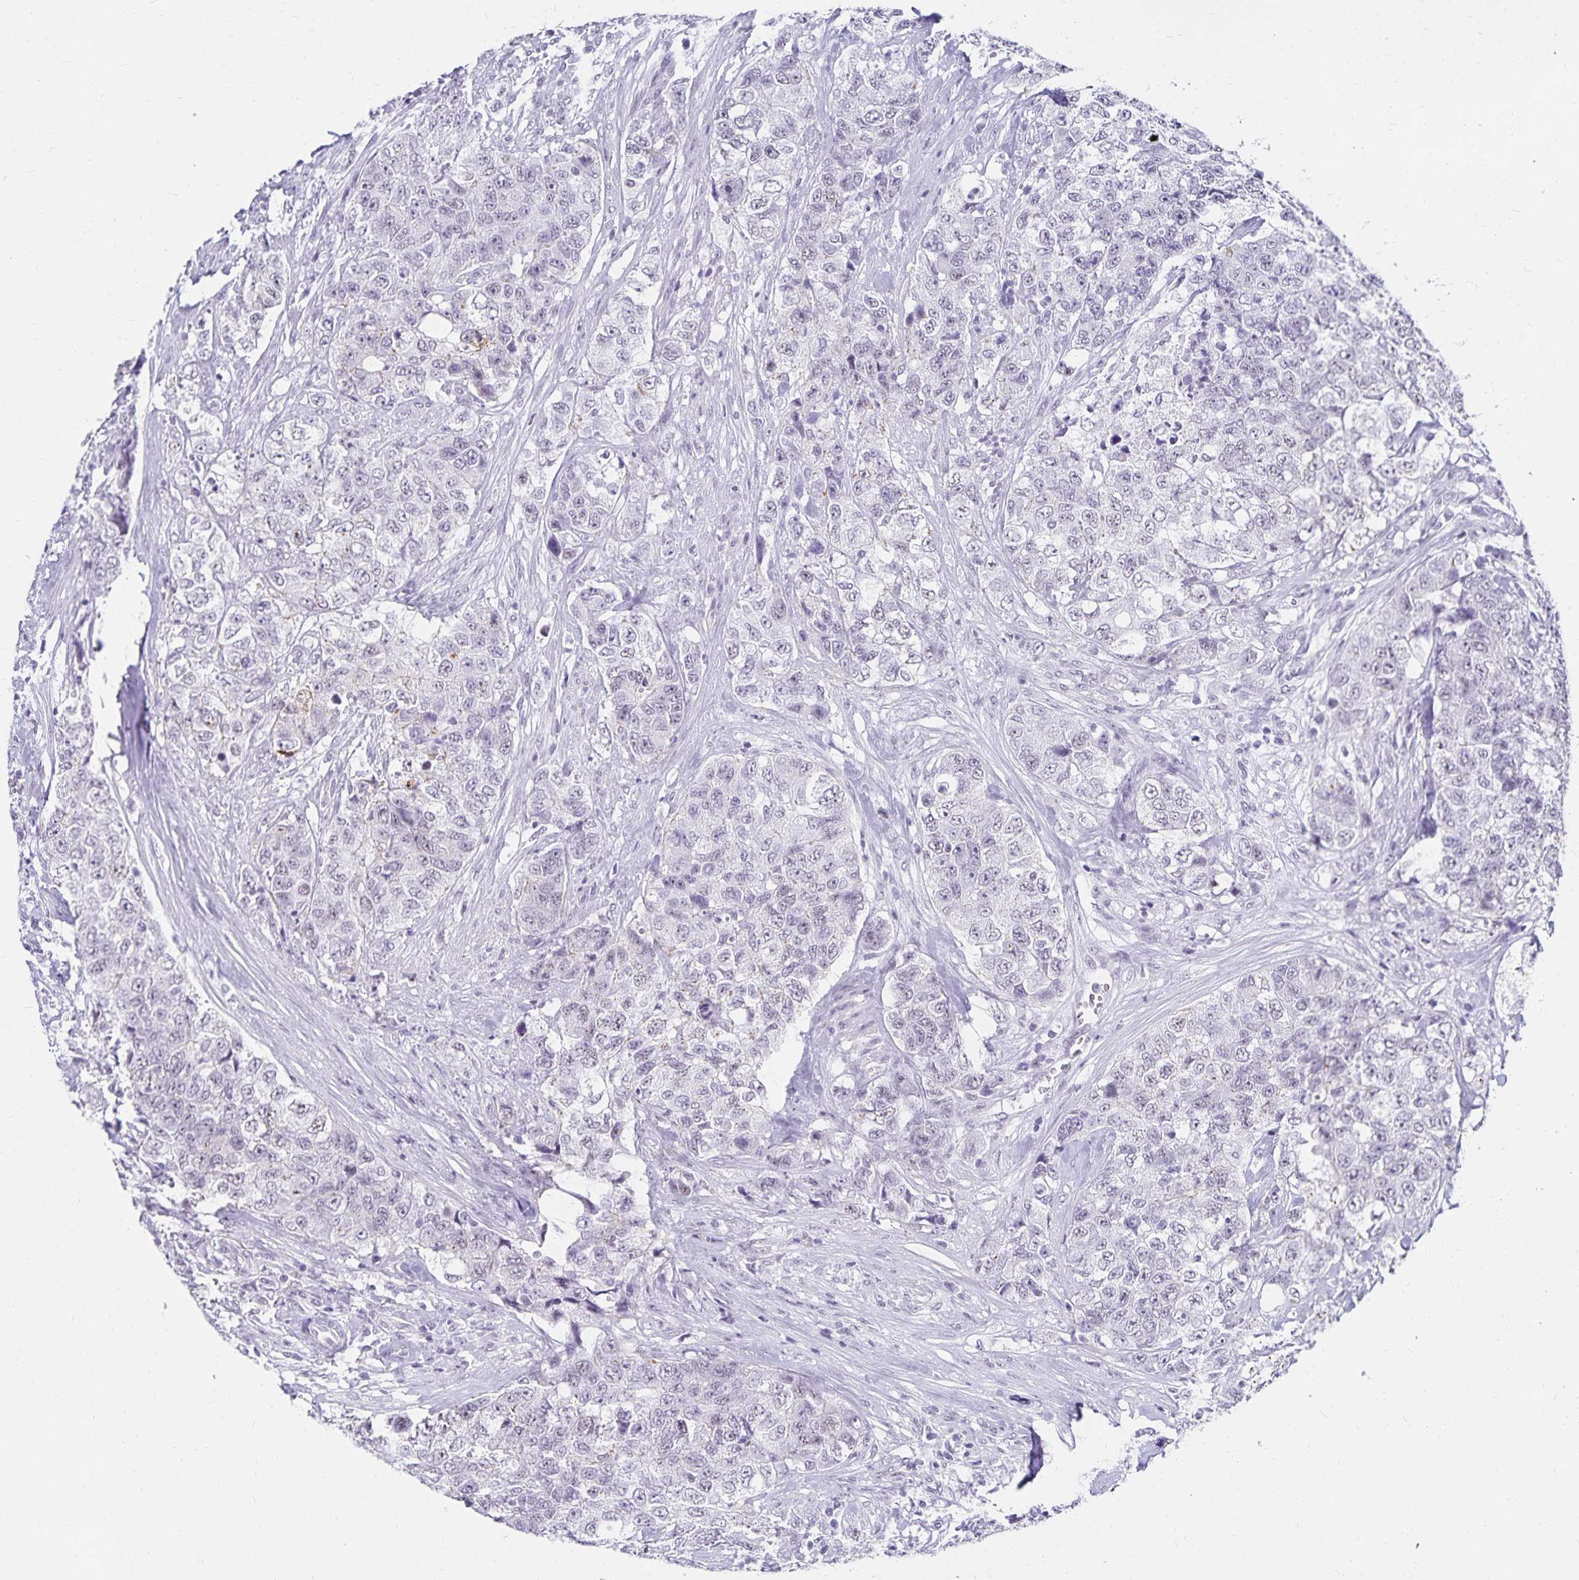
{"staining": {"intensity": "weak", "quantity": "<25%", "location": "nuclear"}, "tissue": "urothelial cancer", "cell_type": "Tumor cells", "image_type": "cancer", "snomed": [{"axis": "morphology", "description": "Urothelial carcinoma, High grade"}, {"axis": "topography", "description": "Urinary bladder"}], "caption": "Immunohistochemical staining of urothelial carcinoma (high-grade) demonstrates no significant staining in tumor cells.", "gene": "C20orf85", "patient": {"sex": "female", "age": 78}}